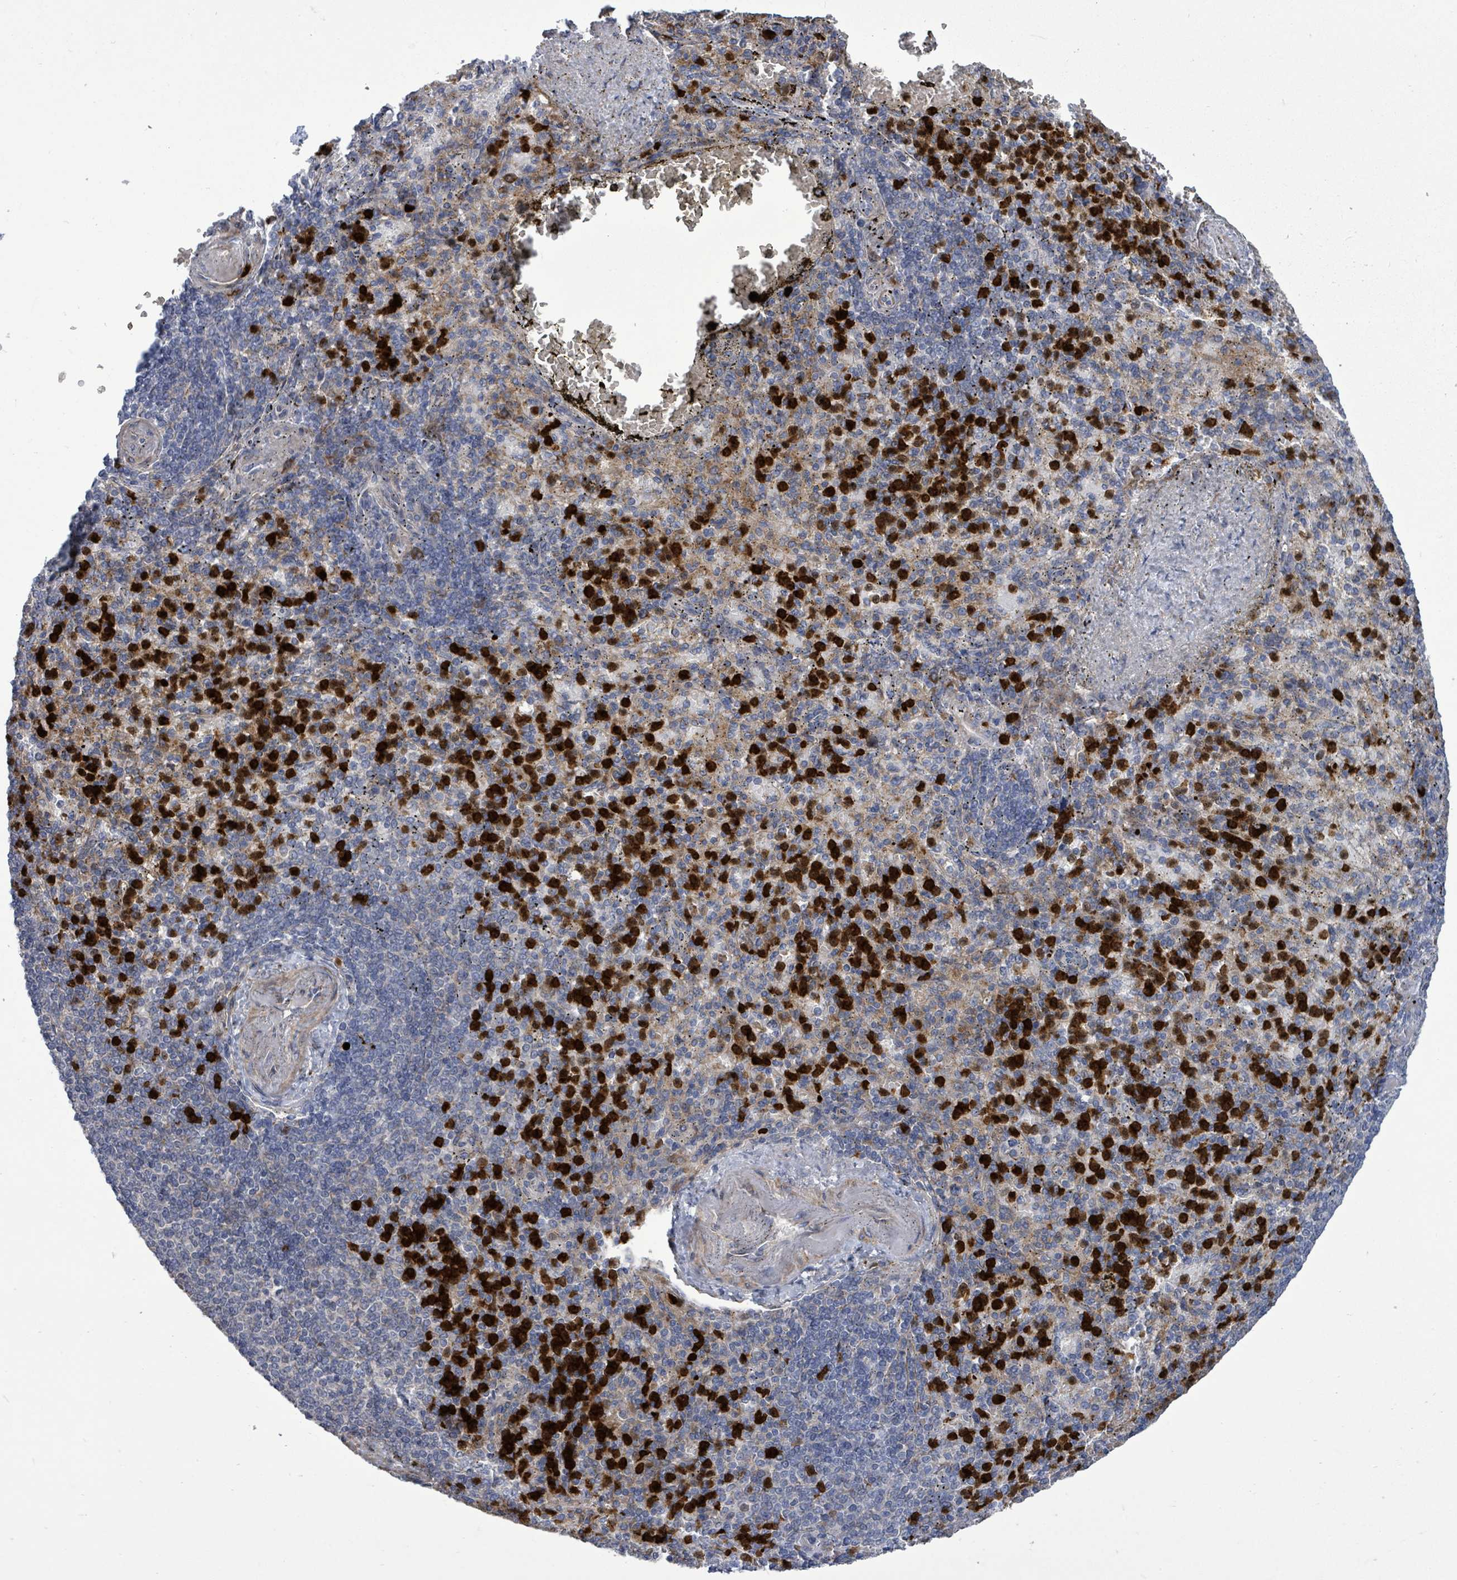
{"staining": {"intensity": "weak", "quantity": "<25%", "location": "cytoplasmic/membranous"}, "tissue": "spleen", "cell_type": "Cells in red pulp", "image_type": "normal", "snomed": [{"axis": "morphology", "description": "Normal tissue, NOS"}, {"axis": "topography", "description": "Spleen"}], "caption": "High magnification brightfield microscopy of normal spleen stained with DAB (3,3'-diaminobenzidine) (brown) and counterstained with hematoxylin (blue): cells in red pulp show no significant staining.", "gene": "SAR1A", "patient": {"sex": "female", "age": 74}}